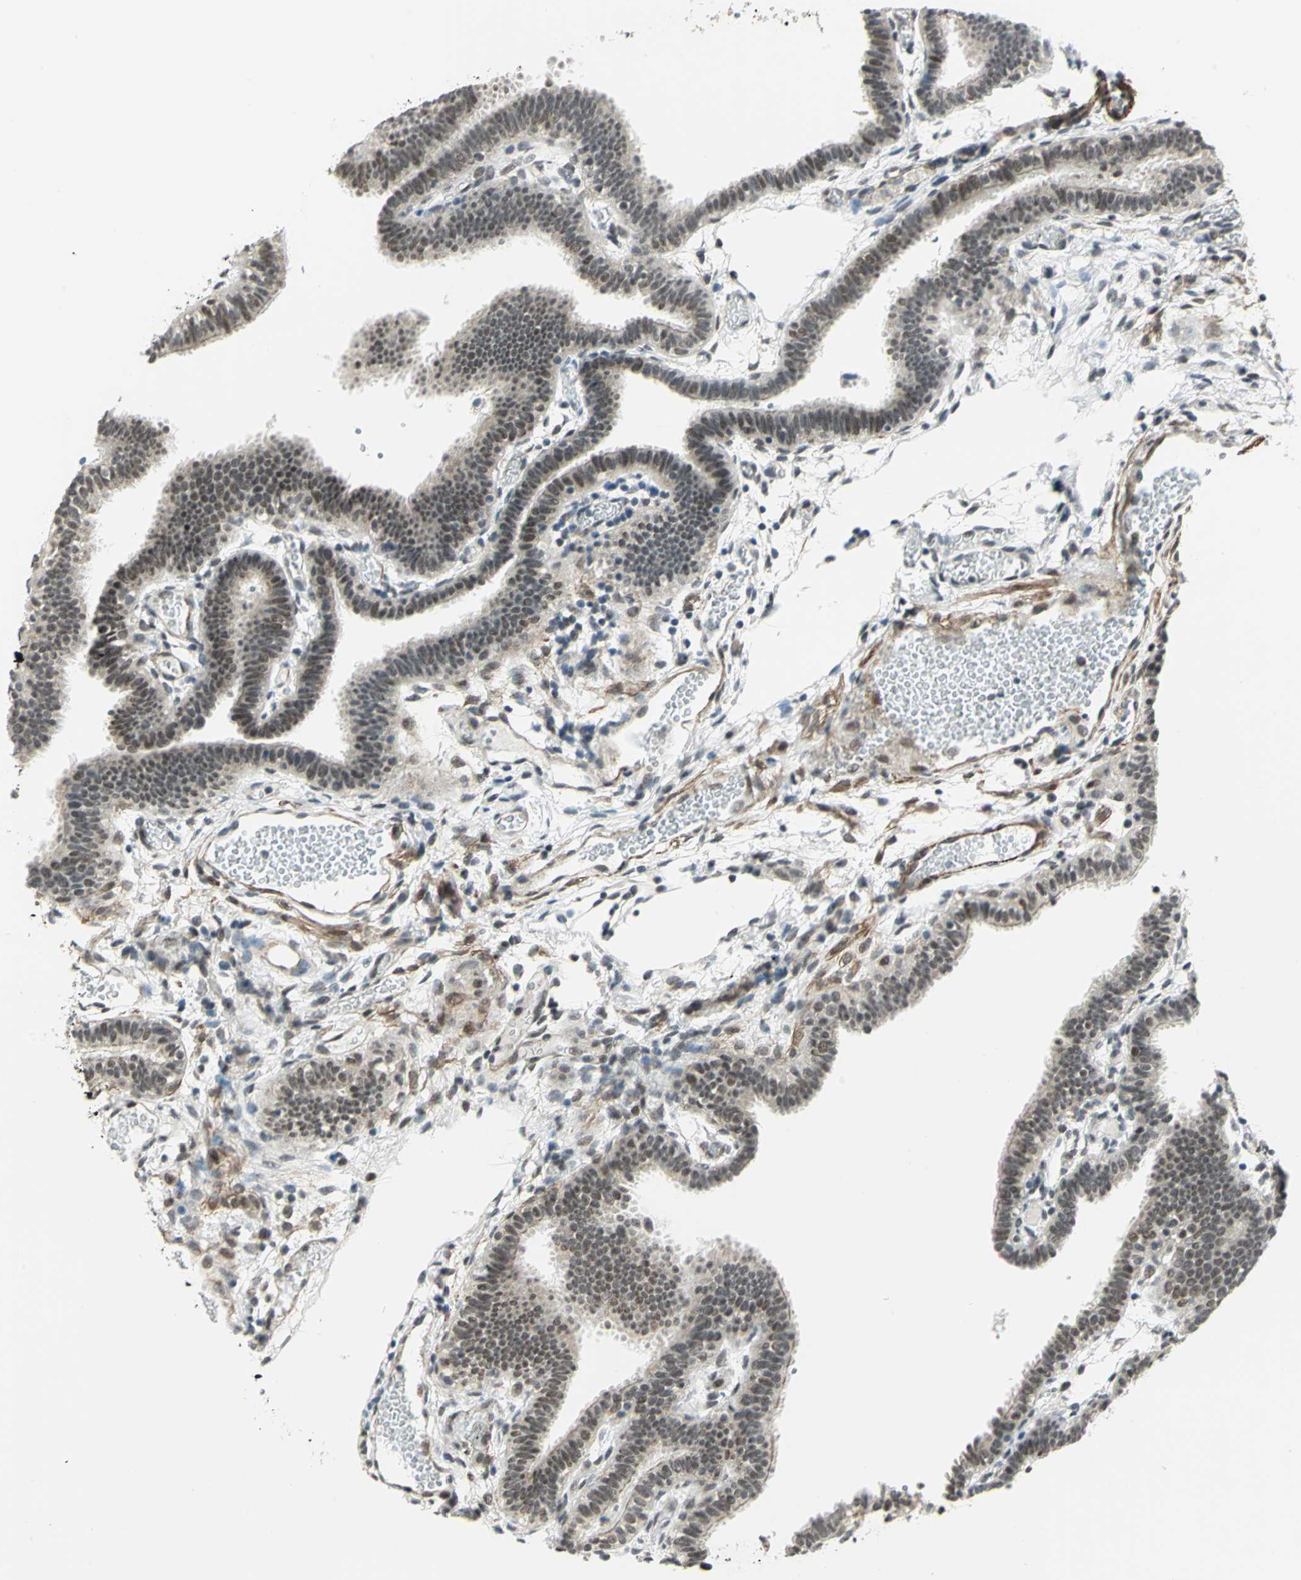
{"staining": {"intensity": "weak", "quantity": "25%-75%", "location": "cytoplasmic/membranous,nuclear"}, "tissue": "fallopian tube", "cell_type": "Glandular cells", "image_type": "normal", "snomed": [{"axis": "morphology", "description": "Normal tissue, NOS"}, {"axis": "topography", "description": "Fallopian tube"}], "caption": "Immunohistochemistry (IHC) (DAB (3,3'-diaminobenzidine)) staining of unremarkable human fallopian tube shows weak cytoplasmic/membranous,nuclear protein expression in approximately 25%-75% of glandular cells.", "gene": "MTA1", "patient": {"sex": "female", "age": 29}}